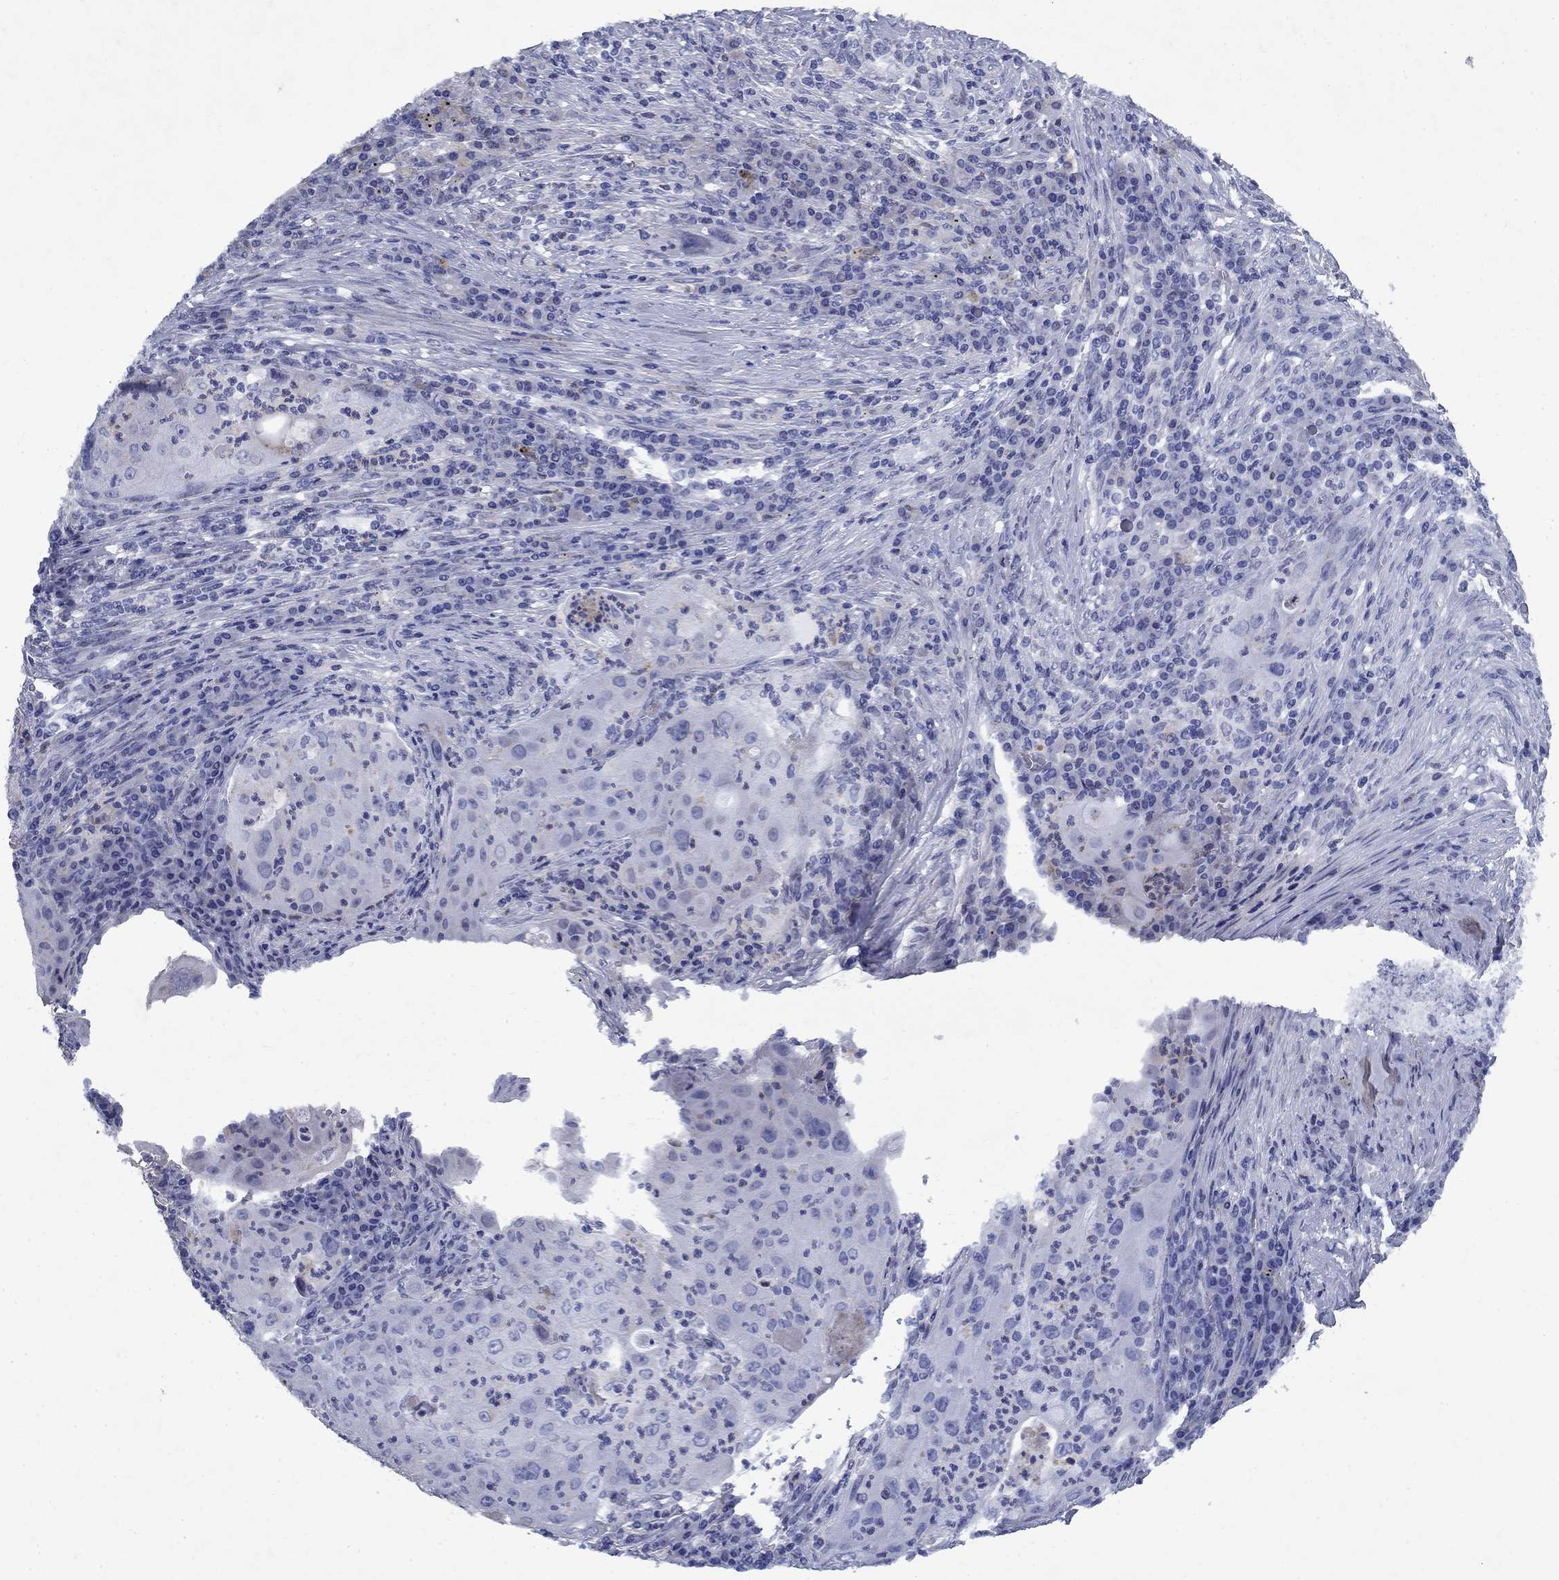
{"staining": {"intensity": "negative", "quantity": "none", "location": "none"}, "tissue": "lung cancer", "cell_type": "Tumor cells", "image_type": "cancer", "snomed": [{"axis": "morphology", "description": "Squamous cell carcinoma, NOS"}, {"axis": "topography", "description": "Lung"}], "caption": "Immunohistochemical staining of squamous cell carcinoma (lung) reveals no significant expression in tumor cells.", "gene": "STAB2", "patient": {"sex": "female", "age": 59}}